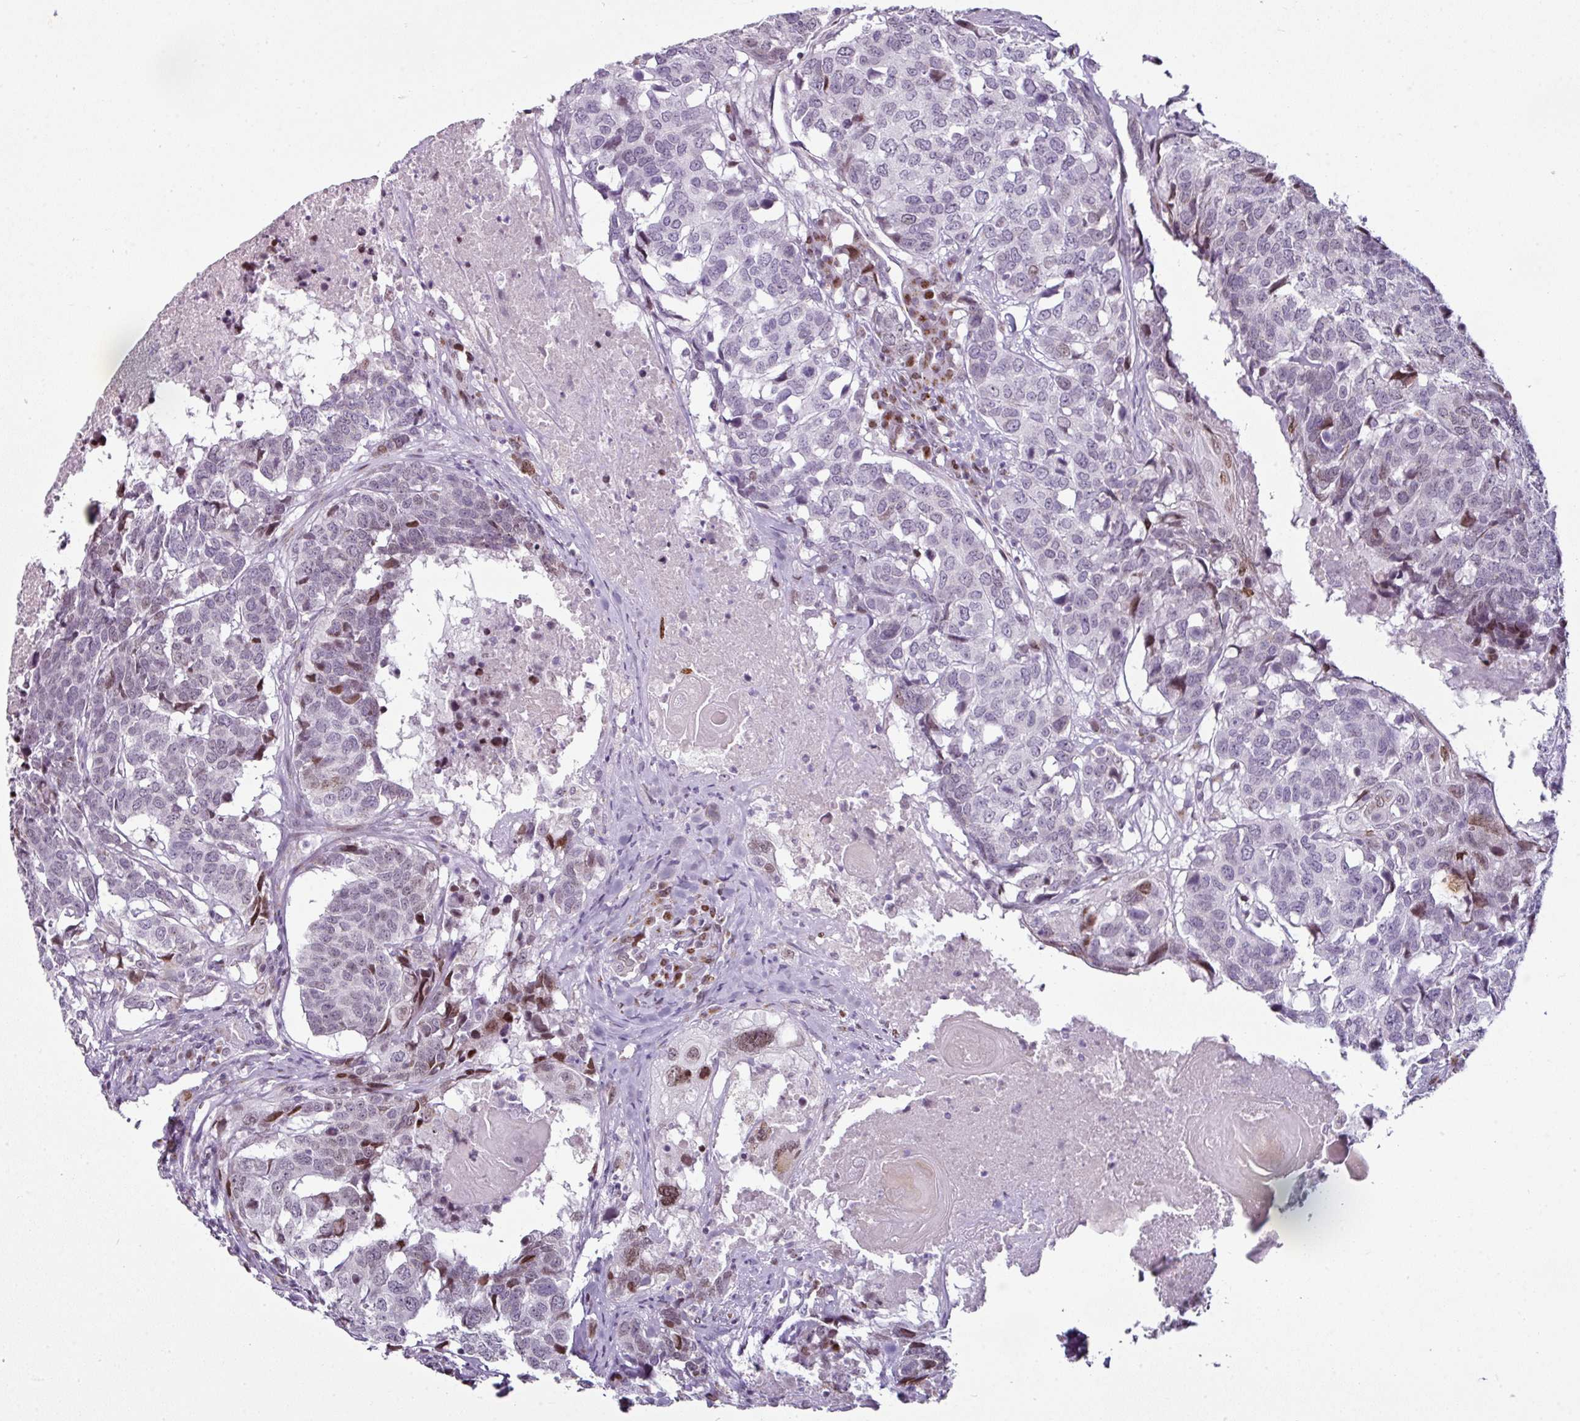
{"staining": {"intensity": "moderate", "quantity": "<25%", "location": "nuclear"}, "tissue": "head and neck cancer", "cell_type": "Tumor cells", "image_type": "cancer", "snomed": [{"axis": "morphology", "description": "Squamous cell carcinoma, NOS"}, {"axis": "topography", "description": "Head-Neck"}], "caption": "Immunohistochemistry (IHC) staining of head and neck squamous cell carcinoma, which demonstrates low levels of moderate nuclear positivity in approximately <25% of tumor cells indicating moderate nuclear protein positivity. The staining was performed using DAB (brown) for protein detection and nuclei were counterstained in hematoxylin (blue).", "gene": "SYT8", "patient": {"sex": "male", "age": 66}}